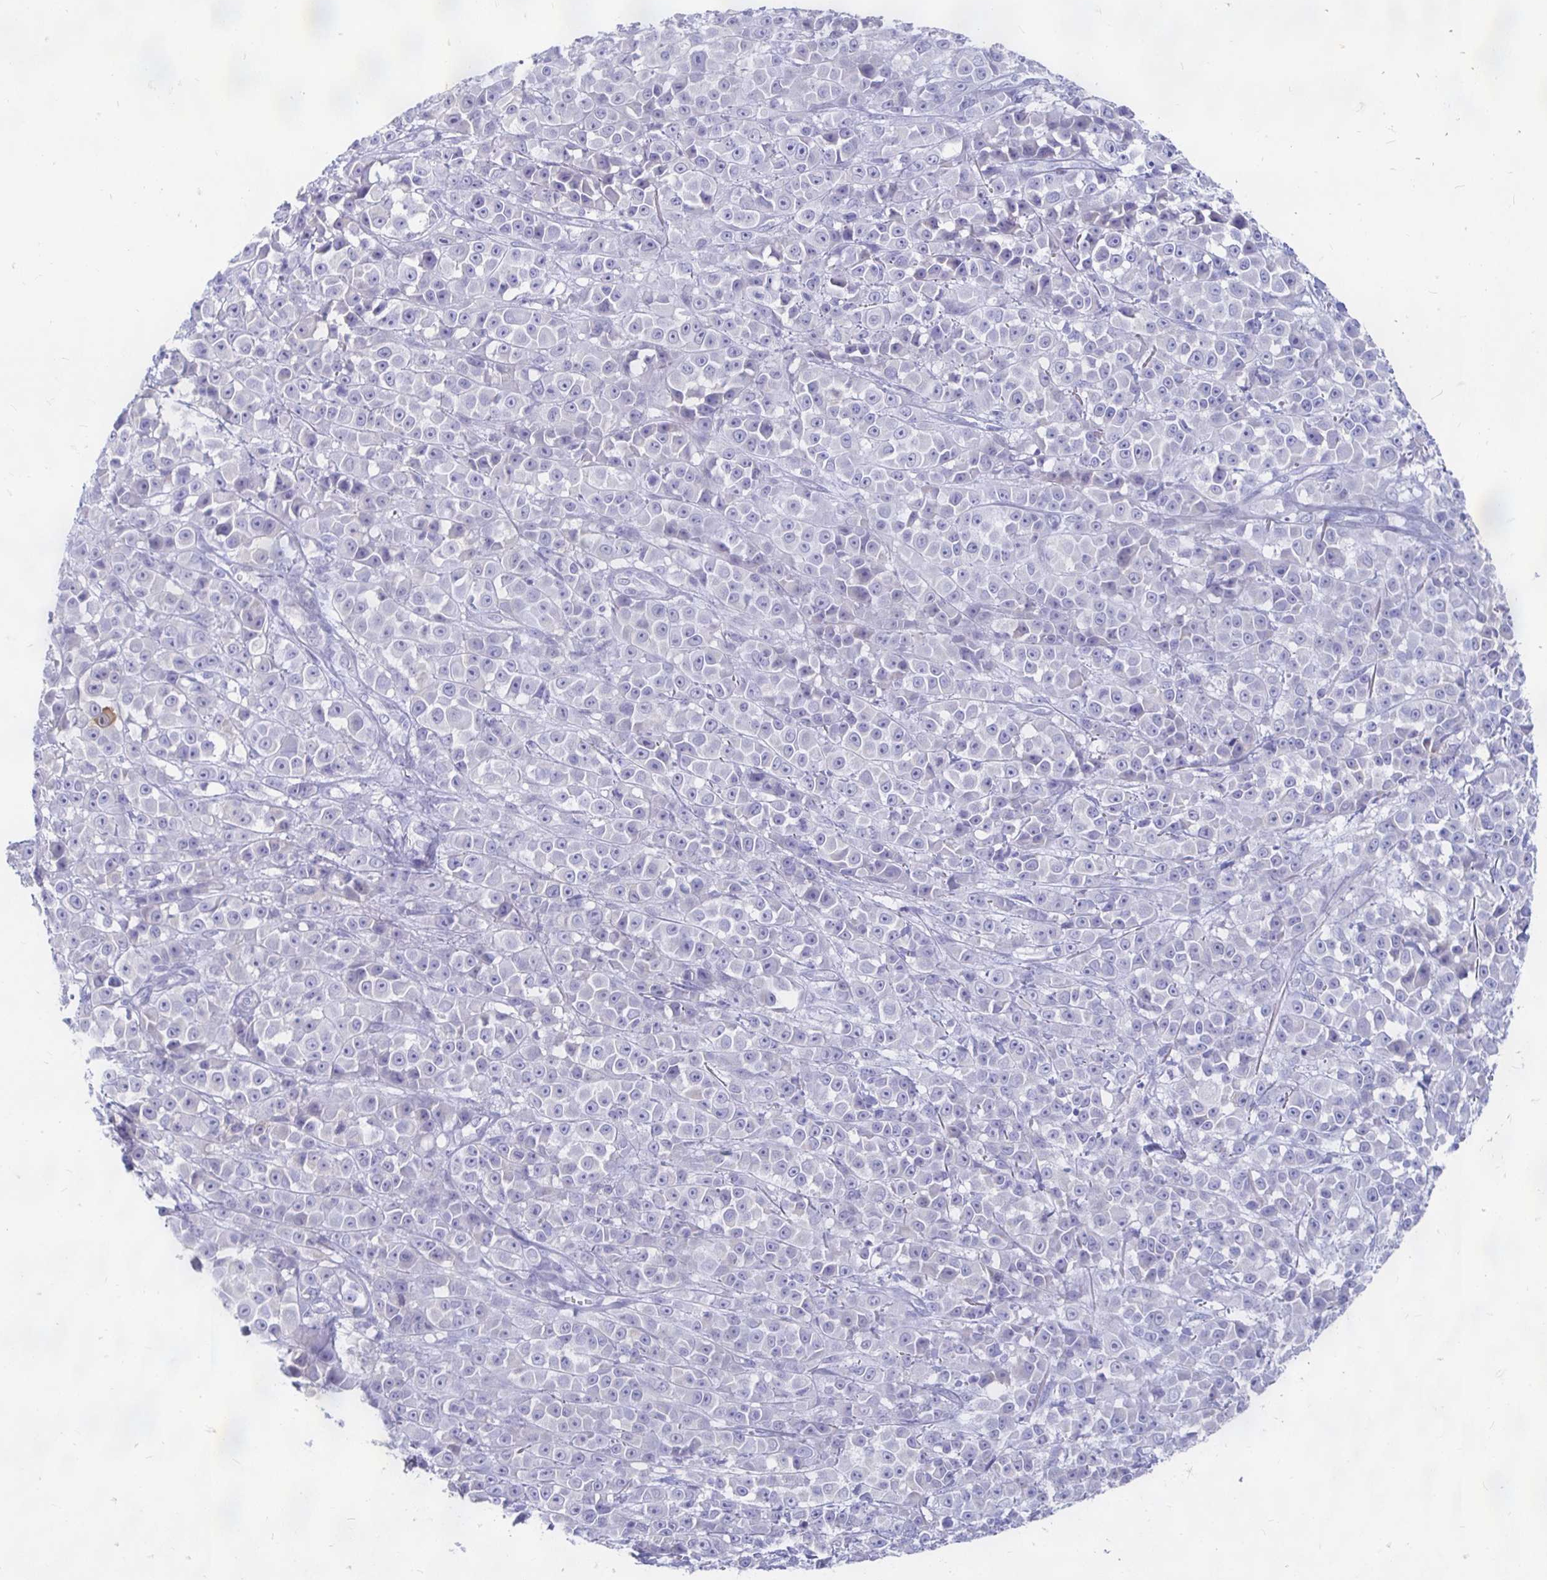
{"staining": {"intensity": "negative", "quantity": "none", "location": "none"}, "tissue": "melanoma", "cell_type": "Tumor cells", "image_type": "cancer", "snomed": [{"axis": "morphology", "description": "Malignant melanoma, NOS"}, {"axis": "topography", "description": "Skin"}, {"axis": "topography", "description": "Skin of back"}], "caption": "The image exhibits no staining of tumor cells in malignant melanoma. Brightfield microscopy of IHC stained with DAB (brown) and hematoxylin (blue), captured at high magnification.", "gene": "PEG10", "patient": {"sex": "male", "age": 91}}